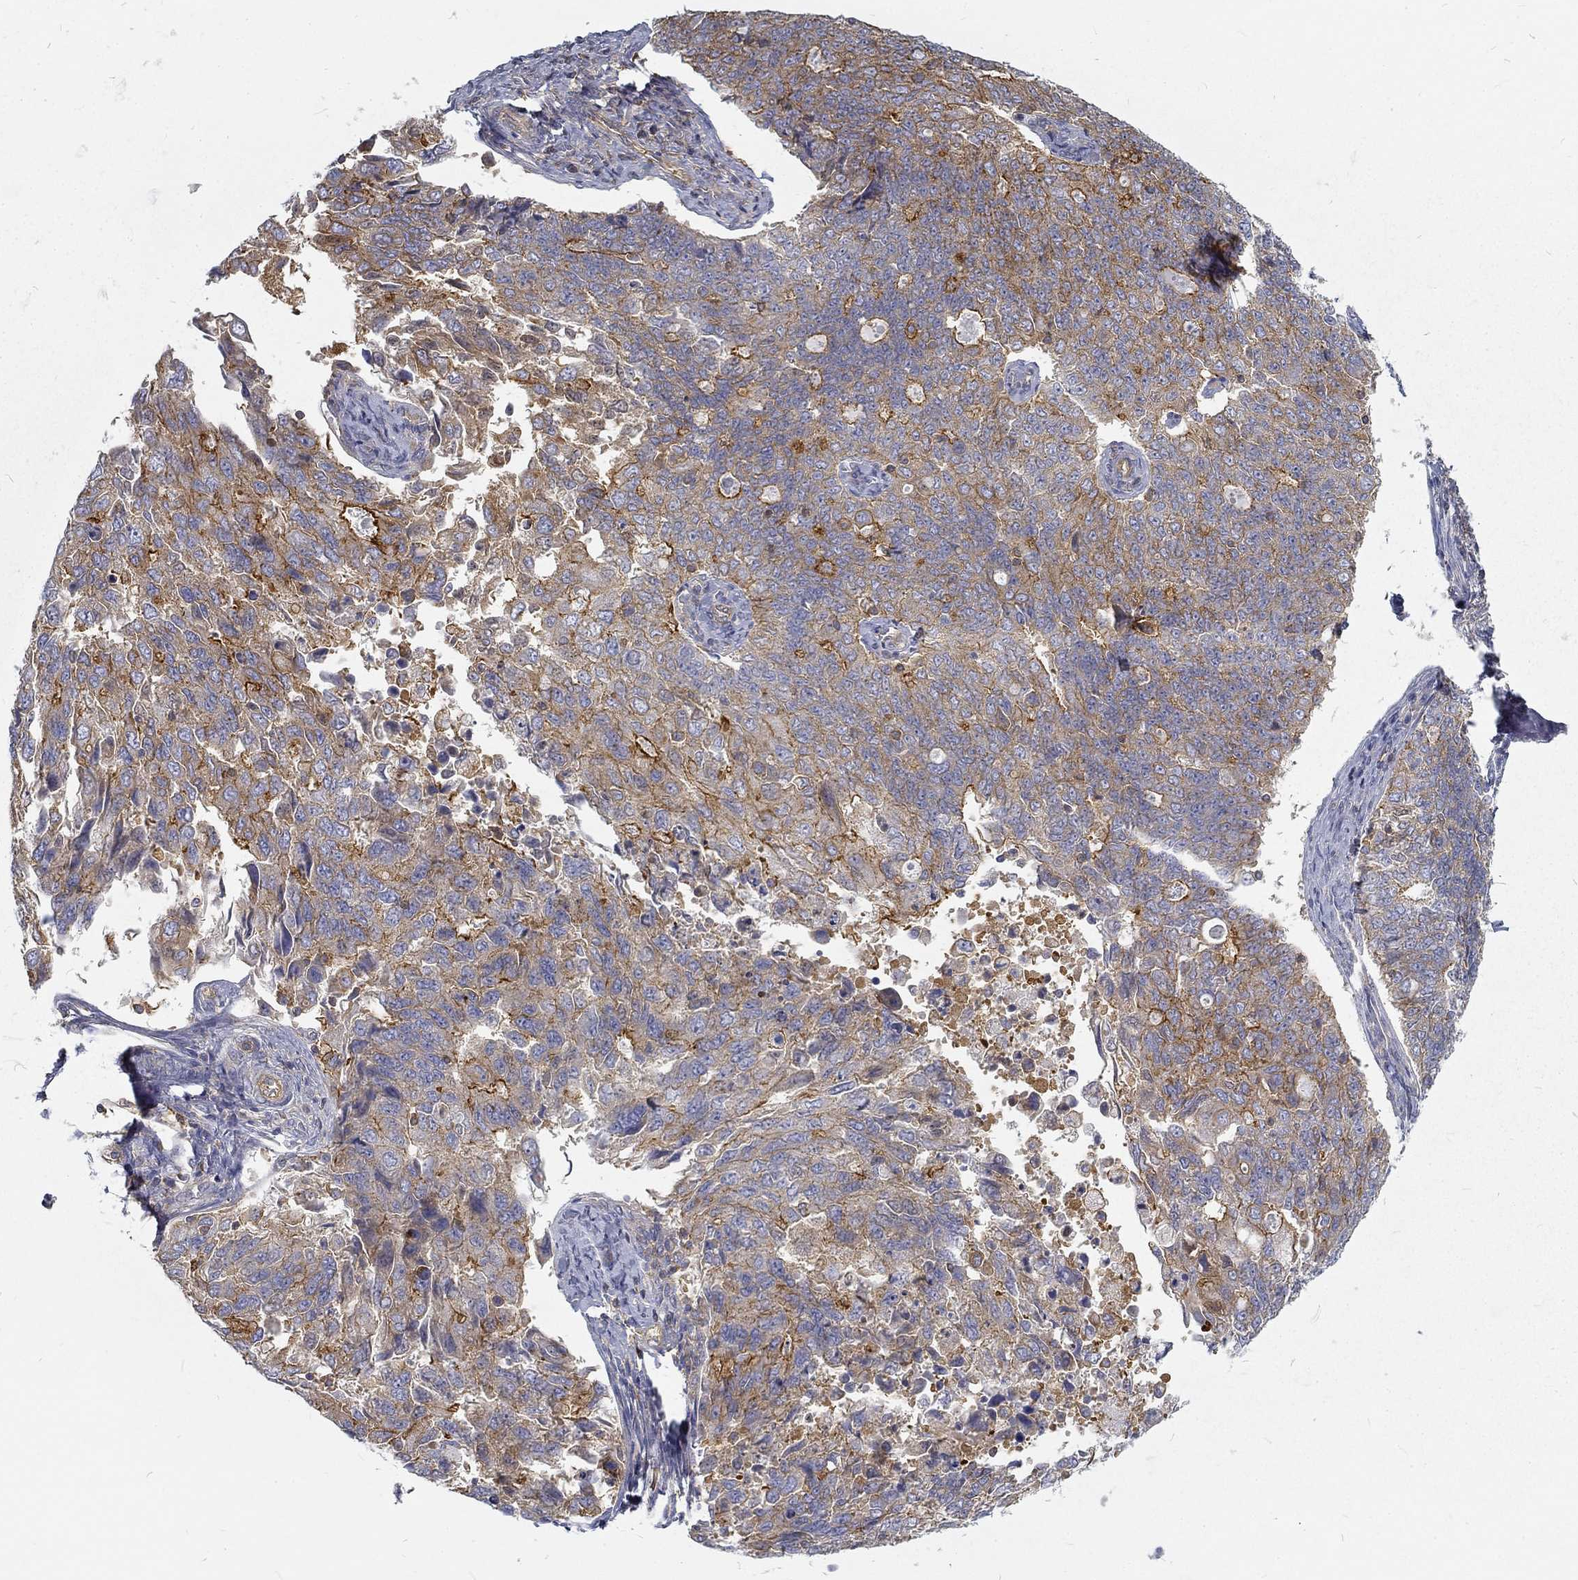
{"staining": {"intensity": "moderate", "quantity": "25%-75%", "location": "cytoplasmic/membranous"}, "tissue": "endometrial cancer", "cell_type": "Tumor cells", "image_type": "cancer", "snomed": [{"axis": "morphology", "description": "Adenocarcinoma, NOS"}, {"axis": "topography", "description": "Endometrium"}], "caption": "This photomicrograph exhibits endometrial cancer stained with immunohistochemistry to label a protein in brown. The cytoplasmic/membranous of tumor cells show moderate positivity for the protein. Nuclei are counter-stained blue.", "gene": "MTMR11", "patient": {"sex": "female", "age": 43}}